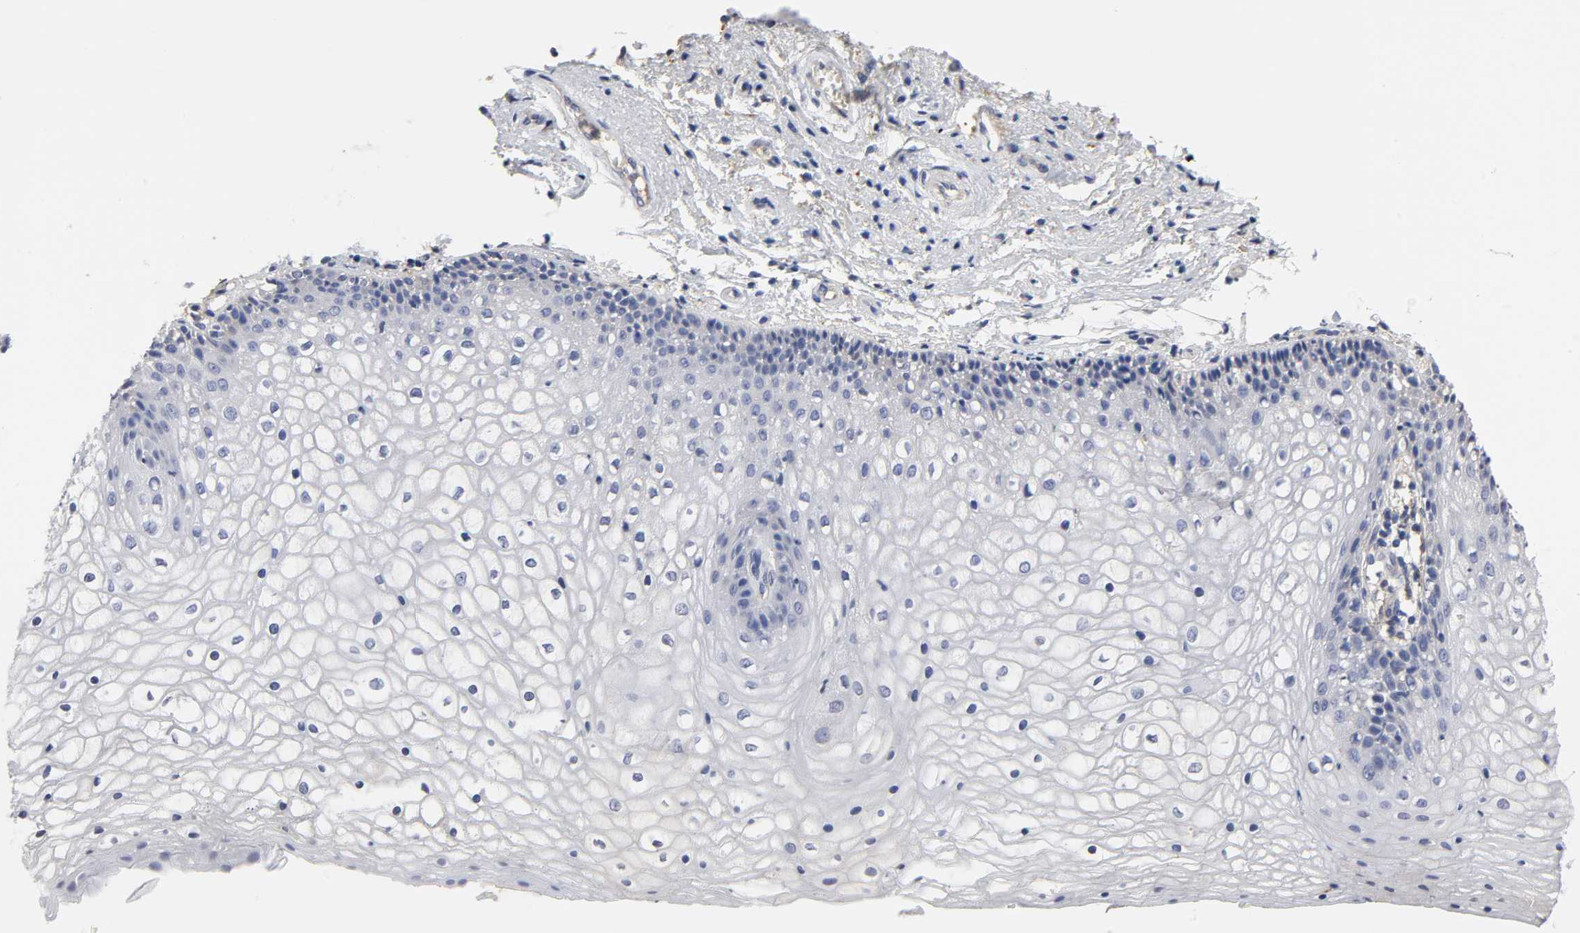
{"staining": {"intensity": "negative", "quantity": "none", "location": "none"}, "tissue": "vagina", "cell_type": "Squamous epithelial cells", "image_type": "normal", "snomed": [{"axis": "morphology", "description": "Normal tissue, NOS"}, {"axis": "topography", "description": "Vagina"}], "caption": "Vagina stained for a protein using immunohistochemistry shows no staining squamous epithelial cells.", "gene": "HCK", "patient": {"sex": "female", "age": 34}}